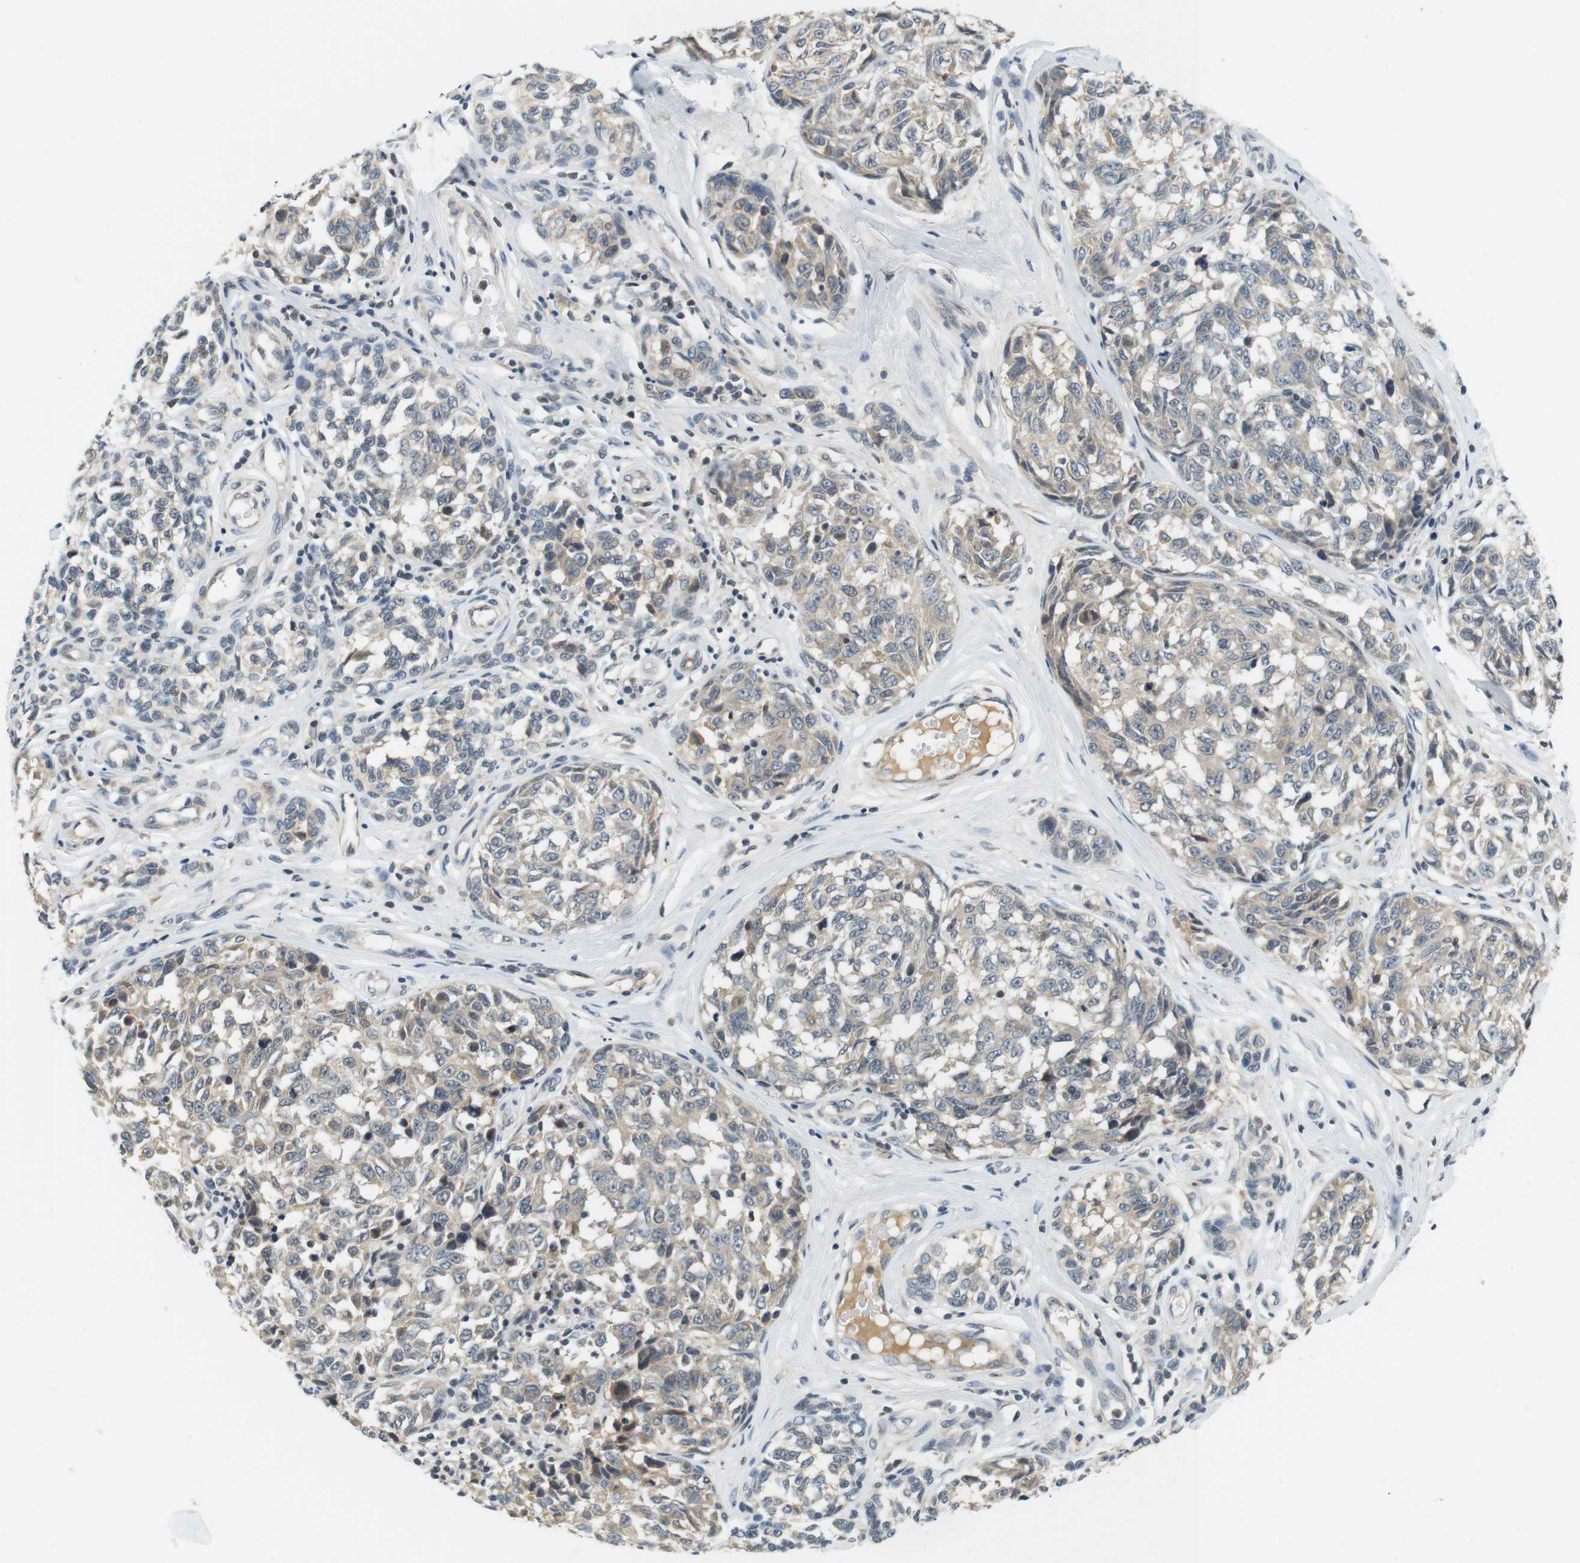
{"staining": {"intensity": "negative", "quantity": "none", "location": "none"}, "tissue": "melanoma", "cell_type": "Tumor cells", "image_type": "cancer", "snomed": [{"axis": "morphology", "description": "Malignant melanoma, NOS"}, {"axis": "topography", "description": "Skin"}], "caption": "Tumor cells are negative for protein expression in human malignant melanoma.", "gene": "WNT7A", "patient": {"sex": "female", "age": 64}}